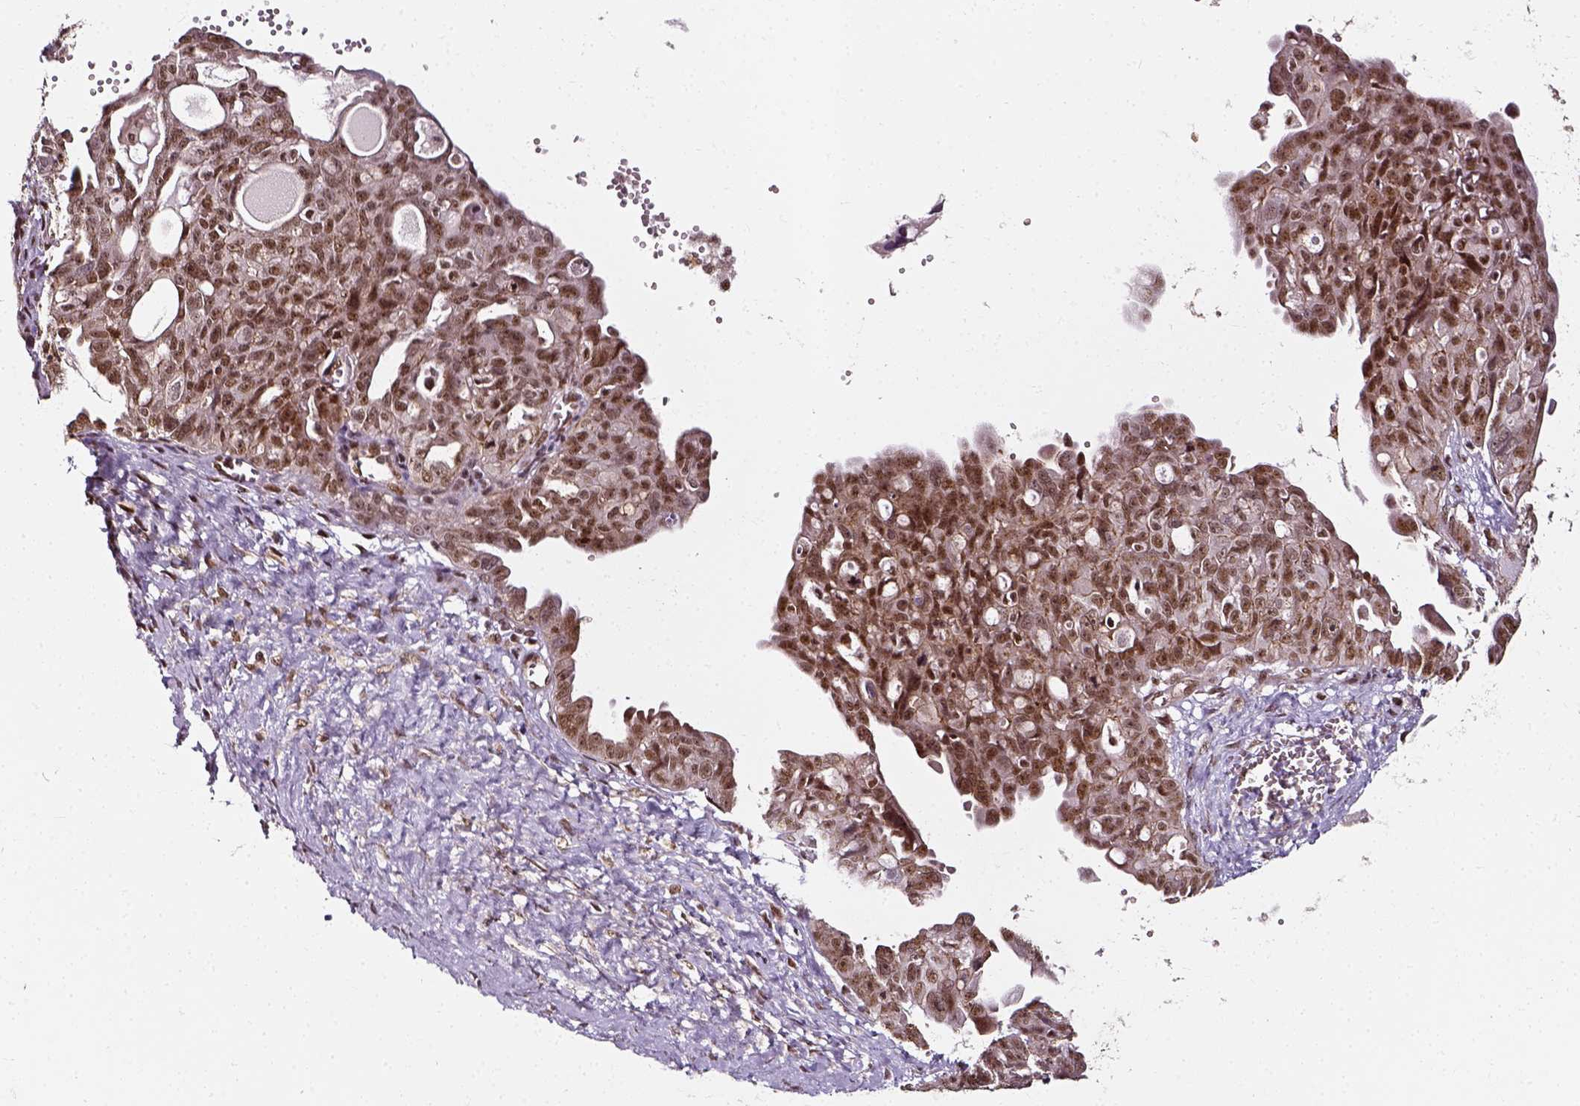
{"staining": {"intensity": "moderate", "quantity": ">75%", "location": "nuclear"}, "tissue": "ovarian cancer", "cell_type": "Tumor cells", "image_type": "cancer", "snomed": [{"axis": "morphology", "description": "Carcinoma, endometroid"}, {"axis": "topography", "description": "Ovary"}], "caption": "Tumor cells reveal moderate nuclear positivity in about >75% of cells in ovarian endometroid carcinoma.", "gene": "NACC1", "patient": {"sex": "female", "age": 70}}